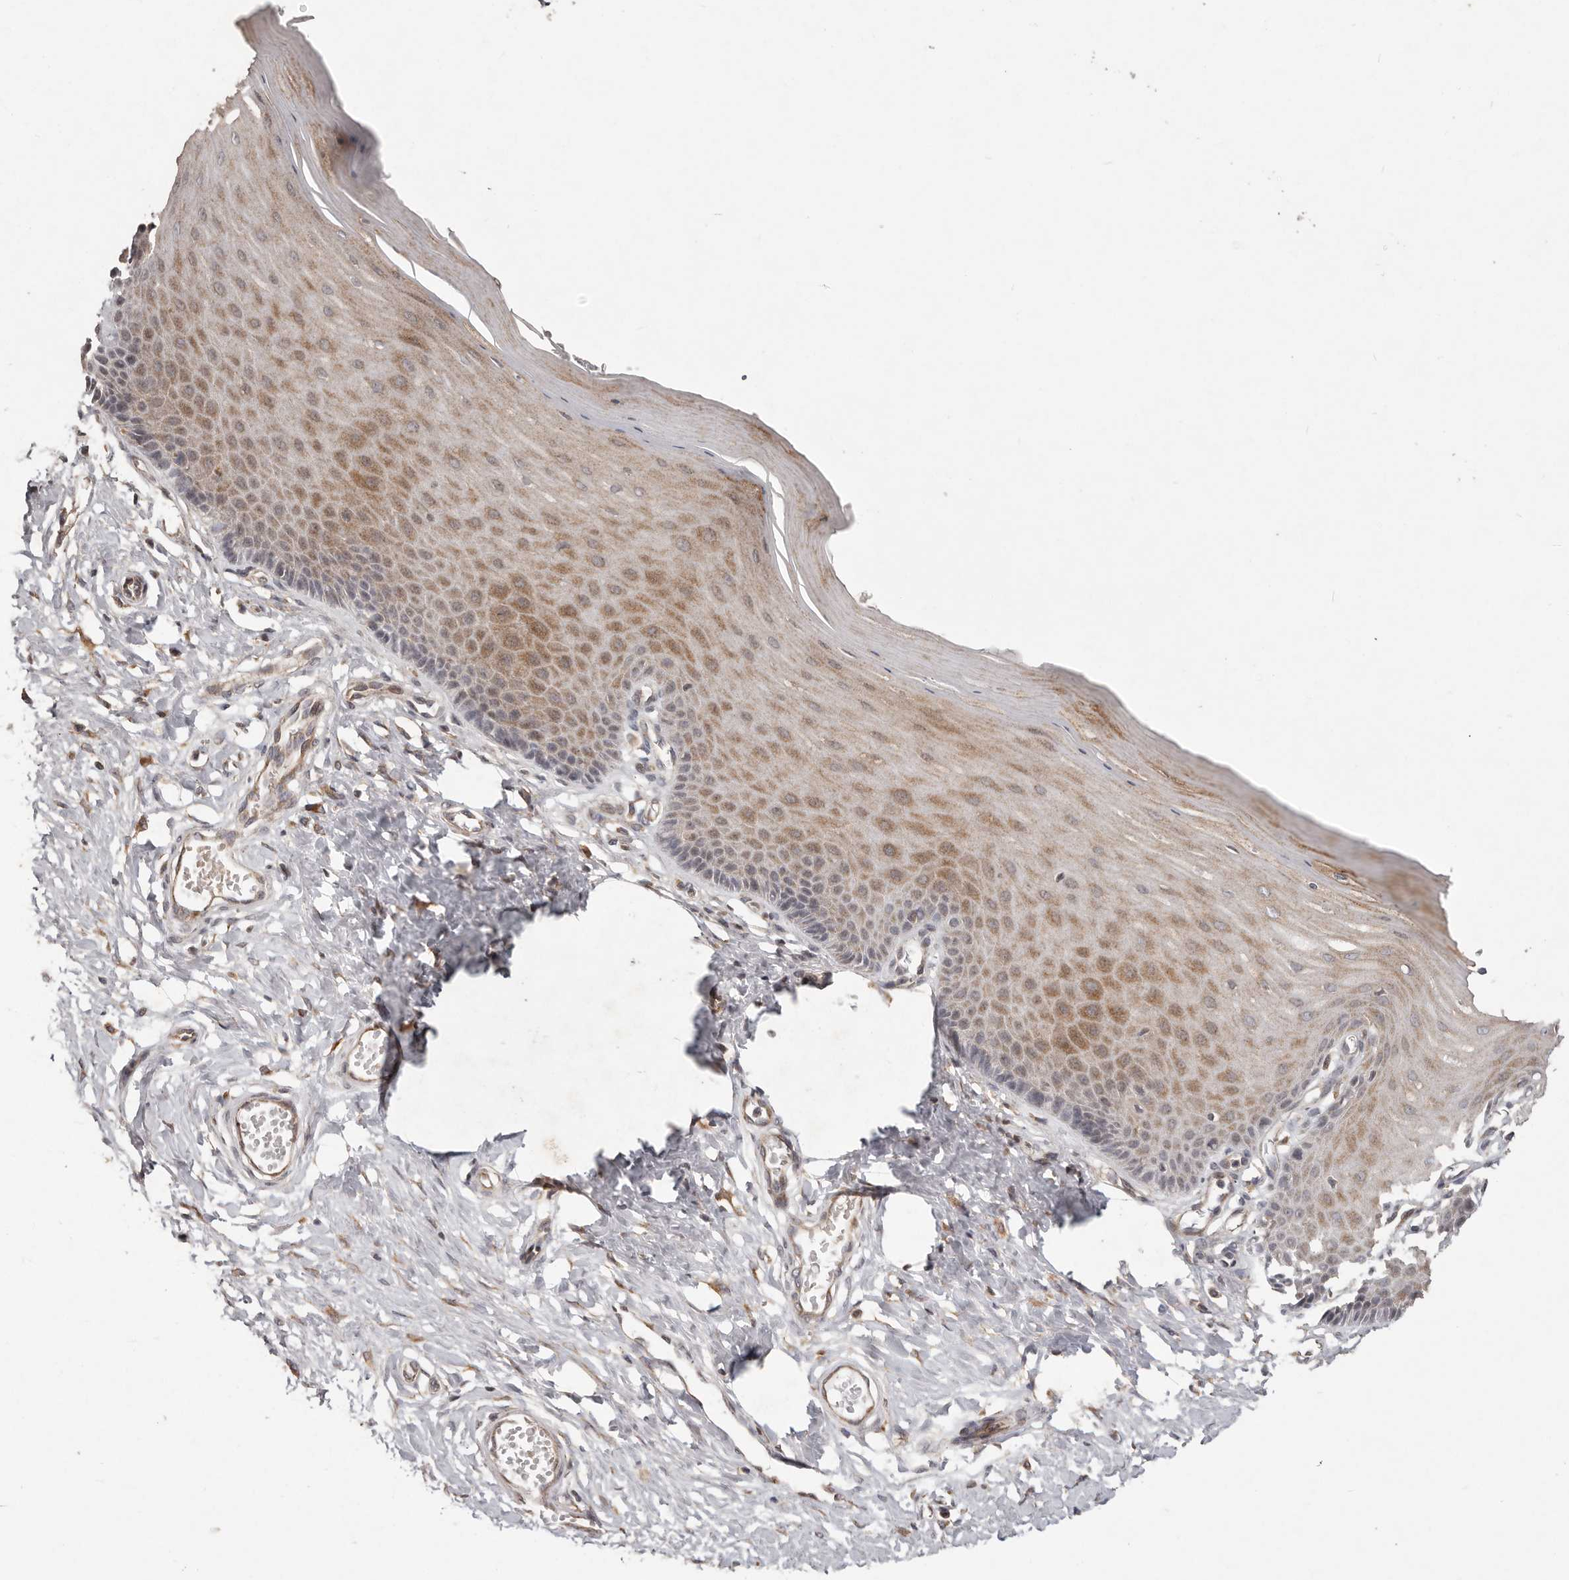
{"staining": {"intensity": "negative", "quantity": "none", "location": "none"}, "tissue": "cervix", "cell_type": "Glandular cells", "image_type": "normal", "snomed": [{"axis": "morphology", "description": "Normal tissue, NOS"}, {"axis": "topography", "description": "Cervix"}], "caption": "Immunohistochemical staining of benign human cervix shows no significant expression in glandular cells.", "gene": "PLOD2", "patient": {"sex": "female", "age": 55}}